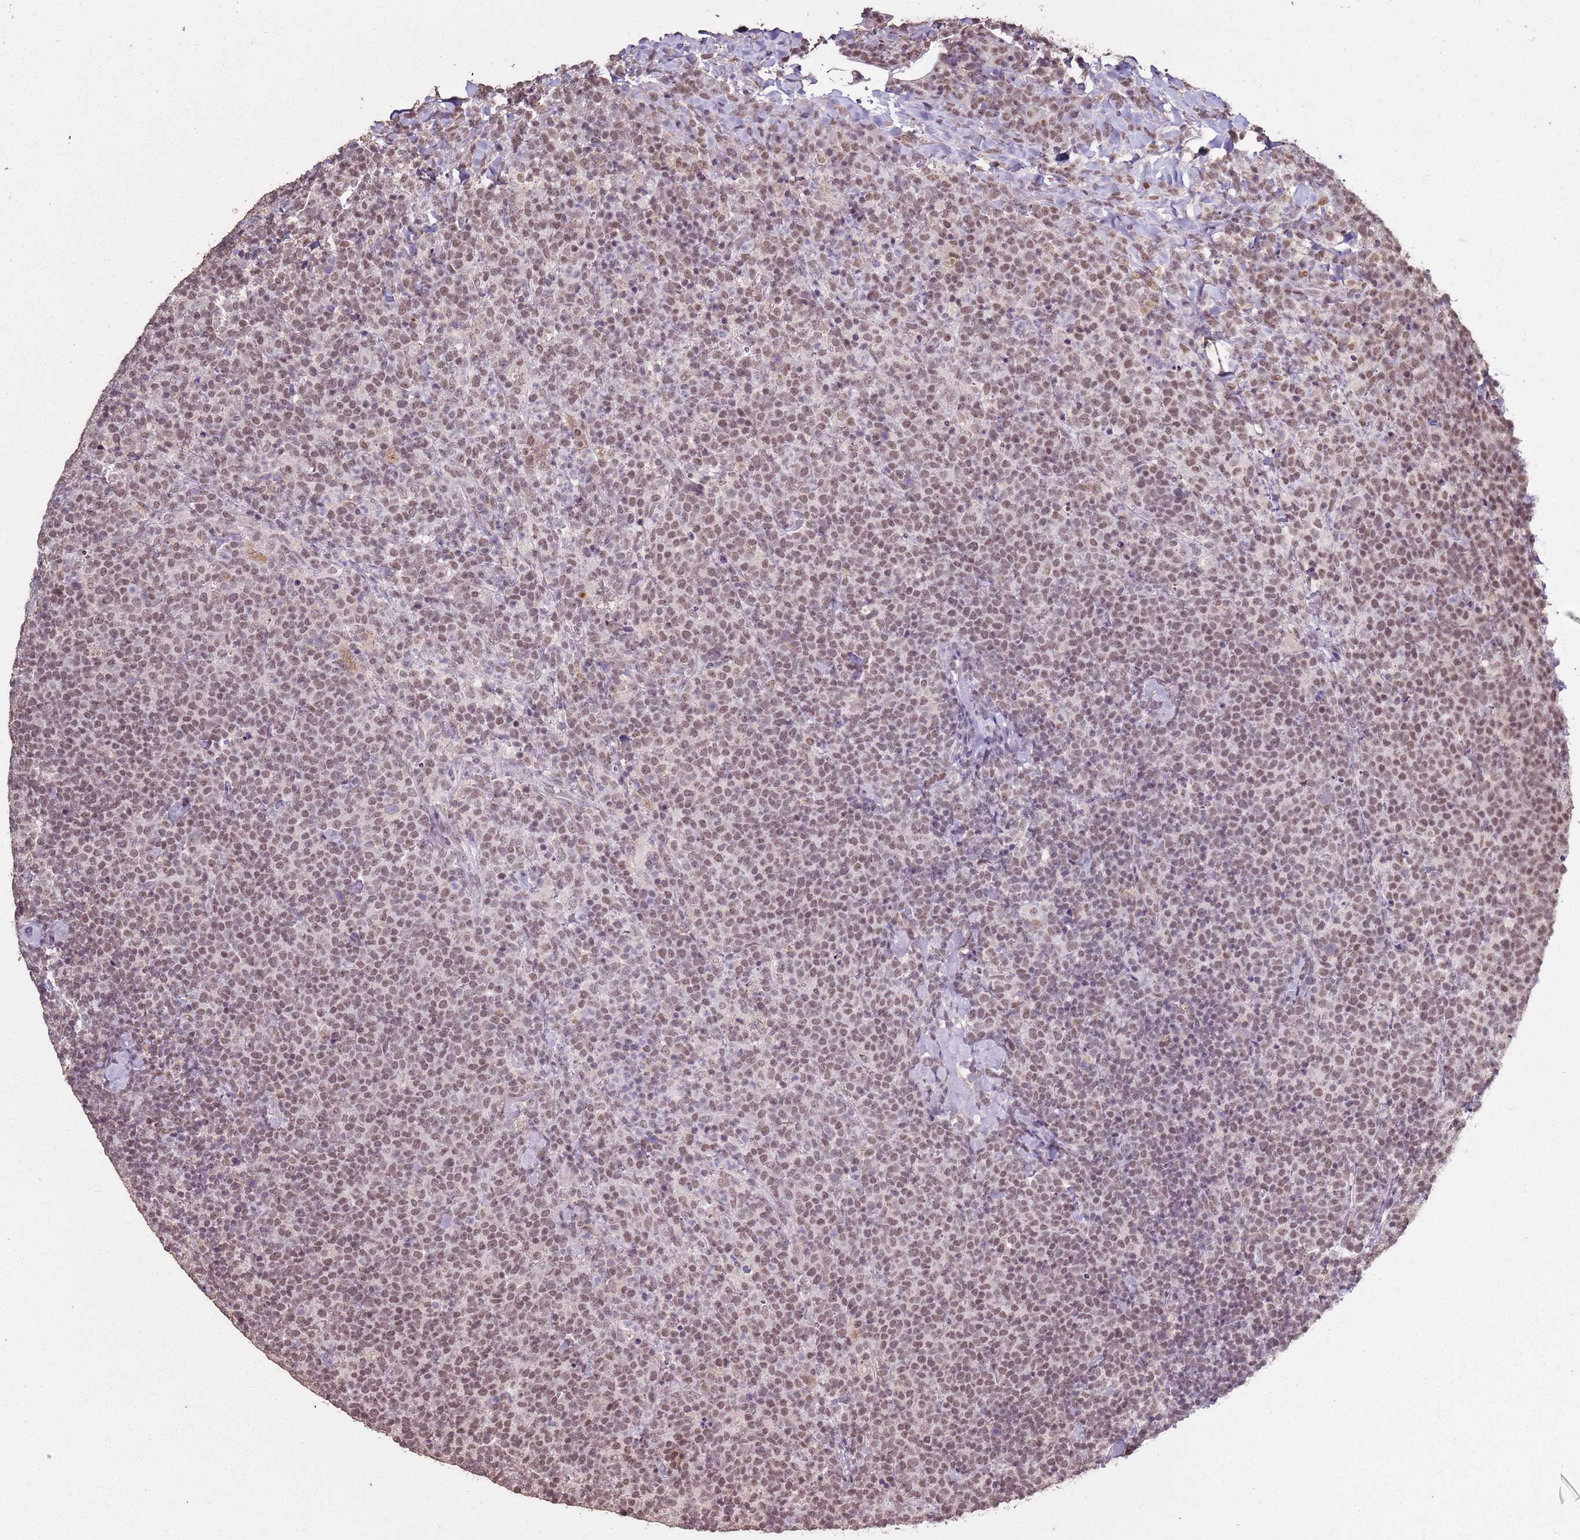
{"staining": {"intensity": "moderate", "quantity": ">75%", "location": "nuclear"}, "tissue": "lymphoma", "cell_type": "Tumor cells", "image_type": "cancer", "snomed": [{"axis": "morphology", "description": "Malignant lymphoma, non-Hodgkin's type, High grade"}, {"axis": "topography", "description": "Lymph node"}], "caption": "Brown immunohistochemical staining in high-grade malignant lymphoma, non-Hodgkin's type shows moderate nuclear expression in about >75% of tumor cells. (IHC, brightfield microscopy, high magnification).", "gene": "ARL14EP", "patient": {"sex": "male", "age": 61}}